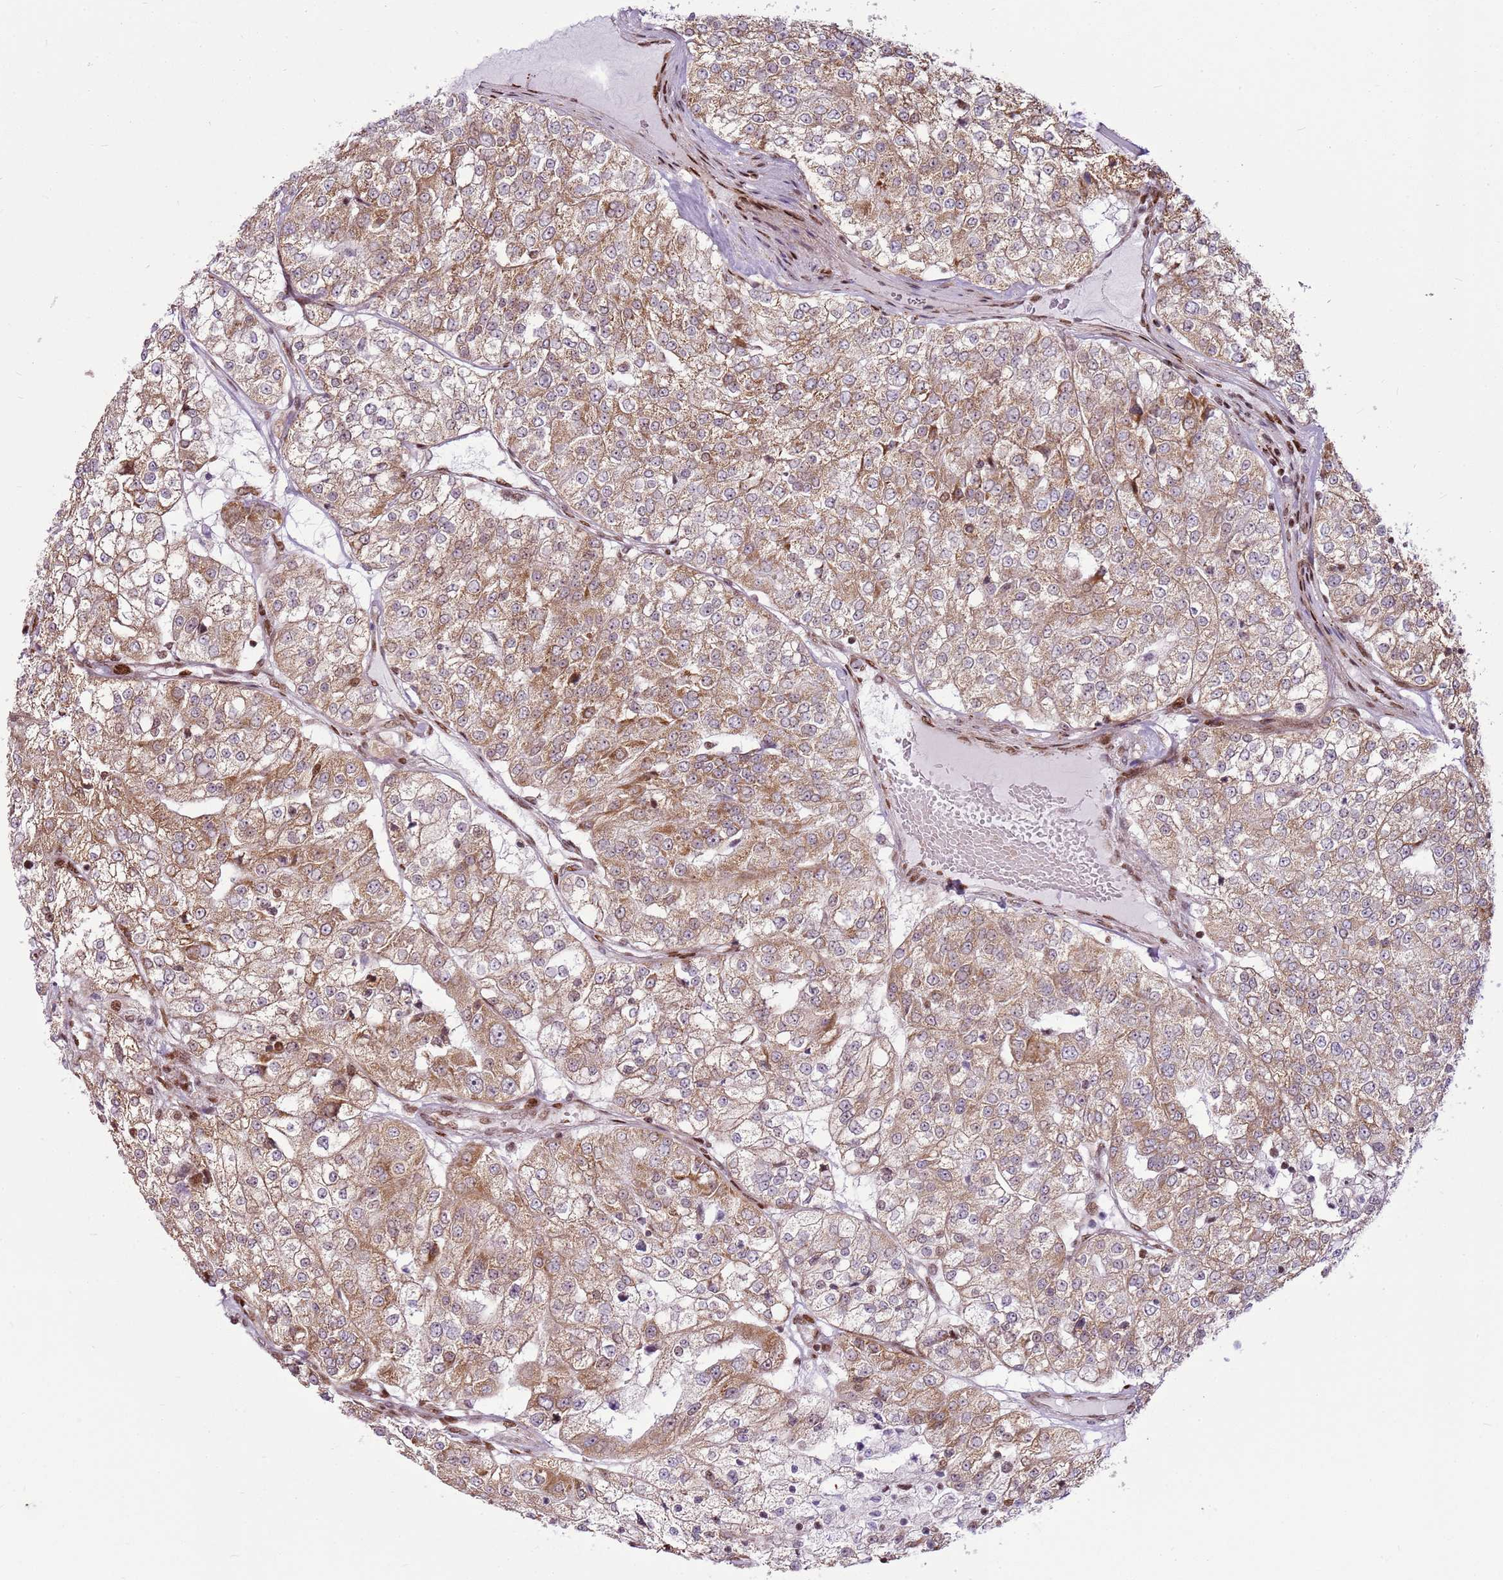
{"staining": {"intensity": "moderate", "quantity": ">75%", "location": "cytoplasmic/membranous"}, "tissue": "renal cancer", "cell_type": "Tumor cells", "image_type": "cancer", "snomed": [{"axis": "morphology", "description": "Adenocarcinoma, NOS"}, {"axis": "topography", "description": "Kidney"}], "caption": "Tumor cells show moderate cytoplasmic/membranous expression in approximately >75% of cells in renal cancer (adenocarcinoma). (brown staining indicates protein expression, while blue staining denotes nuclei).", "gene": "PCTP", "patient": {"sex": "female", "age": 63}}